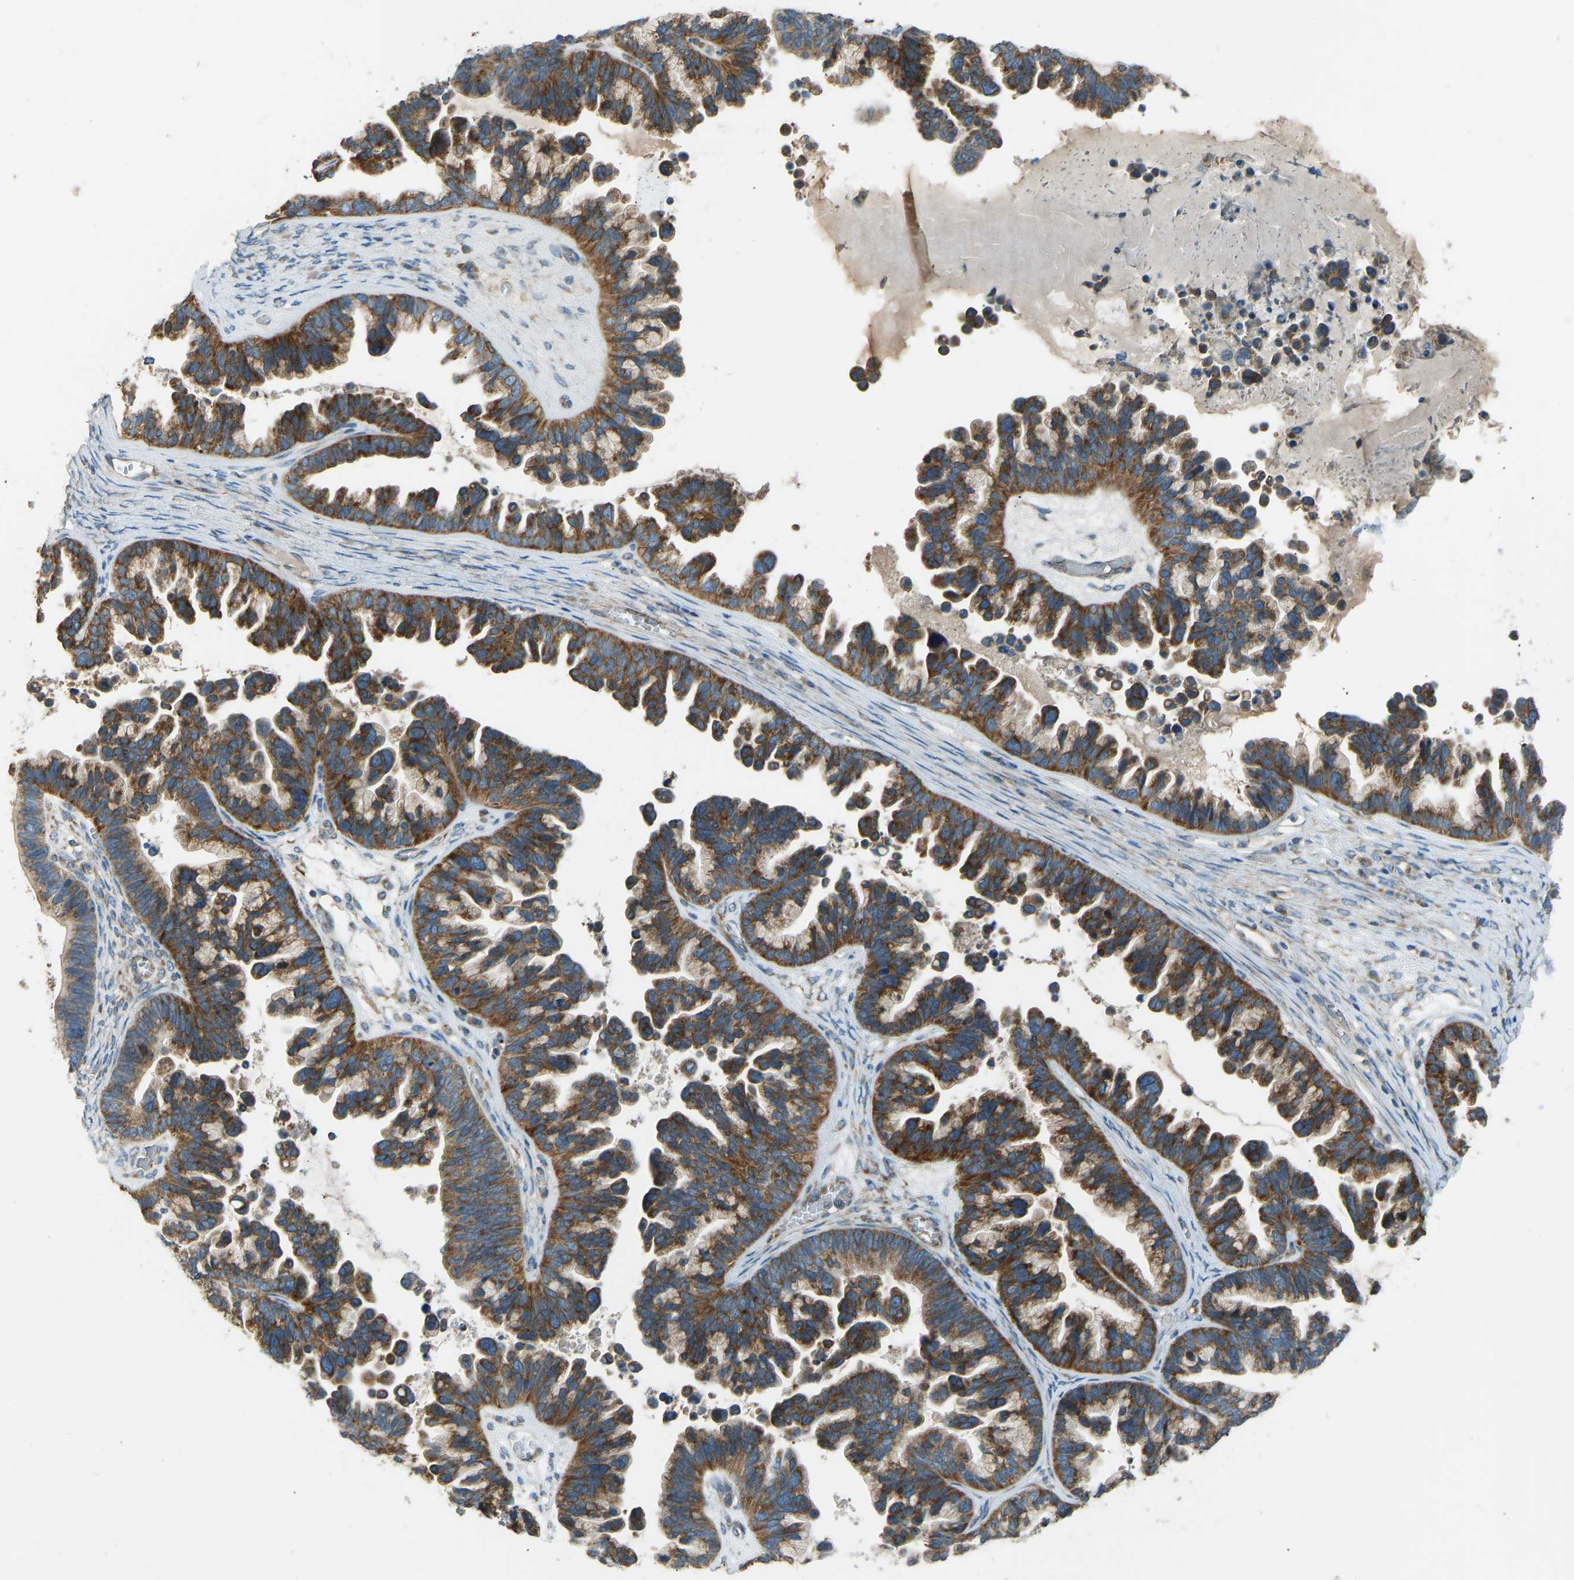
{"staining": {"intensity": "strong", "quantity": ">75%", "location": "cytoplasmic/membranous"}, "tissue": "ovarian cancer", "cell_type": "Tumor cells", "image_type": "cancer", "snomed": [{"axis": "morphology", "description": "Cystadenocarcinoma, serous, NOS"}, {"axis": "topography", "description": "Ovary"}], "caption": "There is high levels of strong cytoplasmic/membranous positivity in tumor cells of ovarian cancer (serous cystadenocarcinoma), as demonstrated by immunohistochemical staining (brown color).", "gene": "STAU2", "patient": {"sex": "female", "age": 56}}